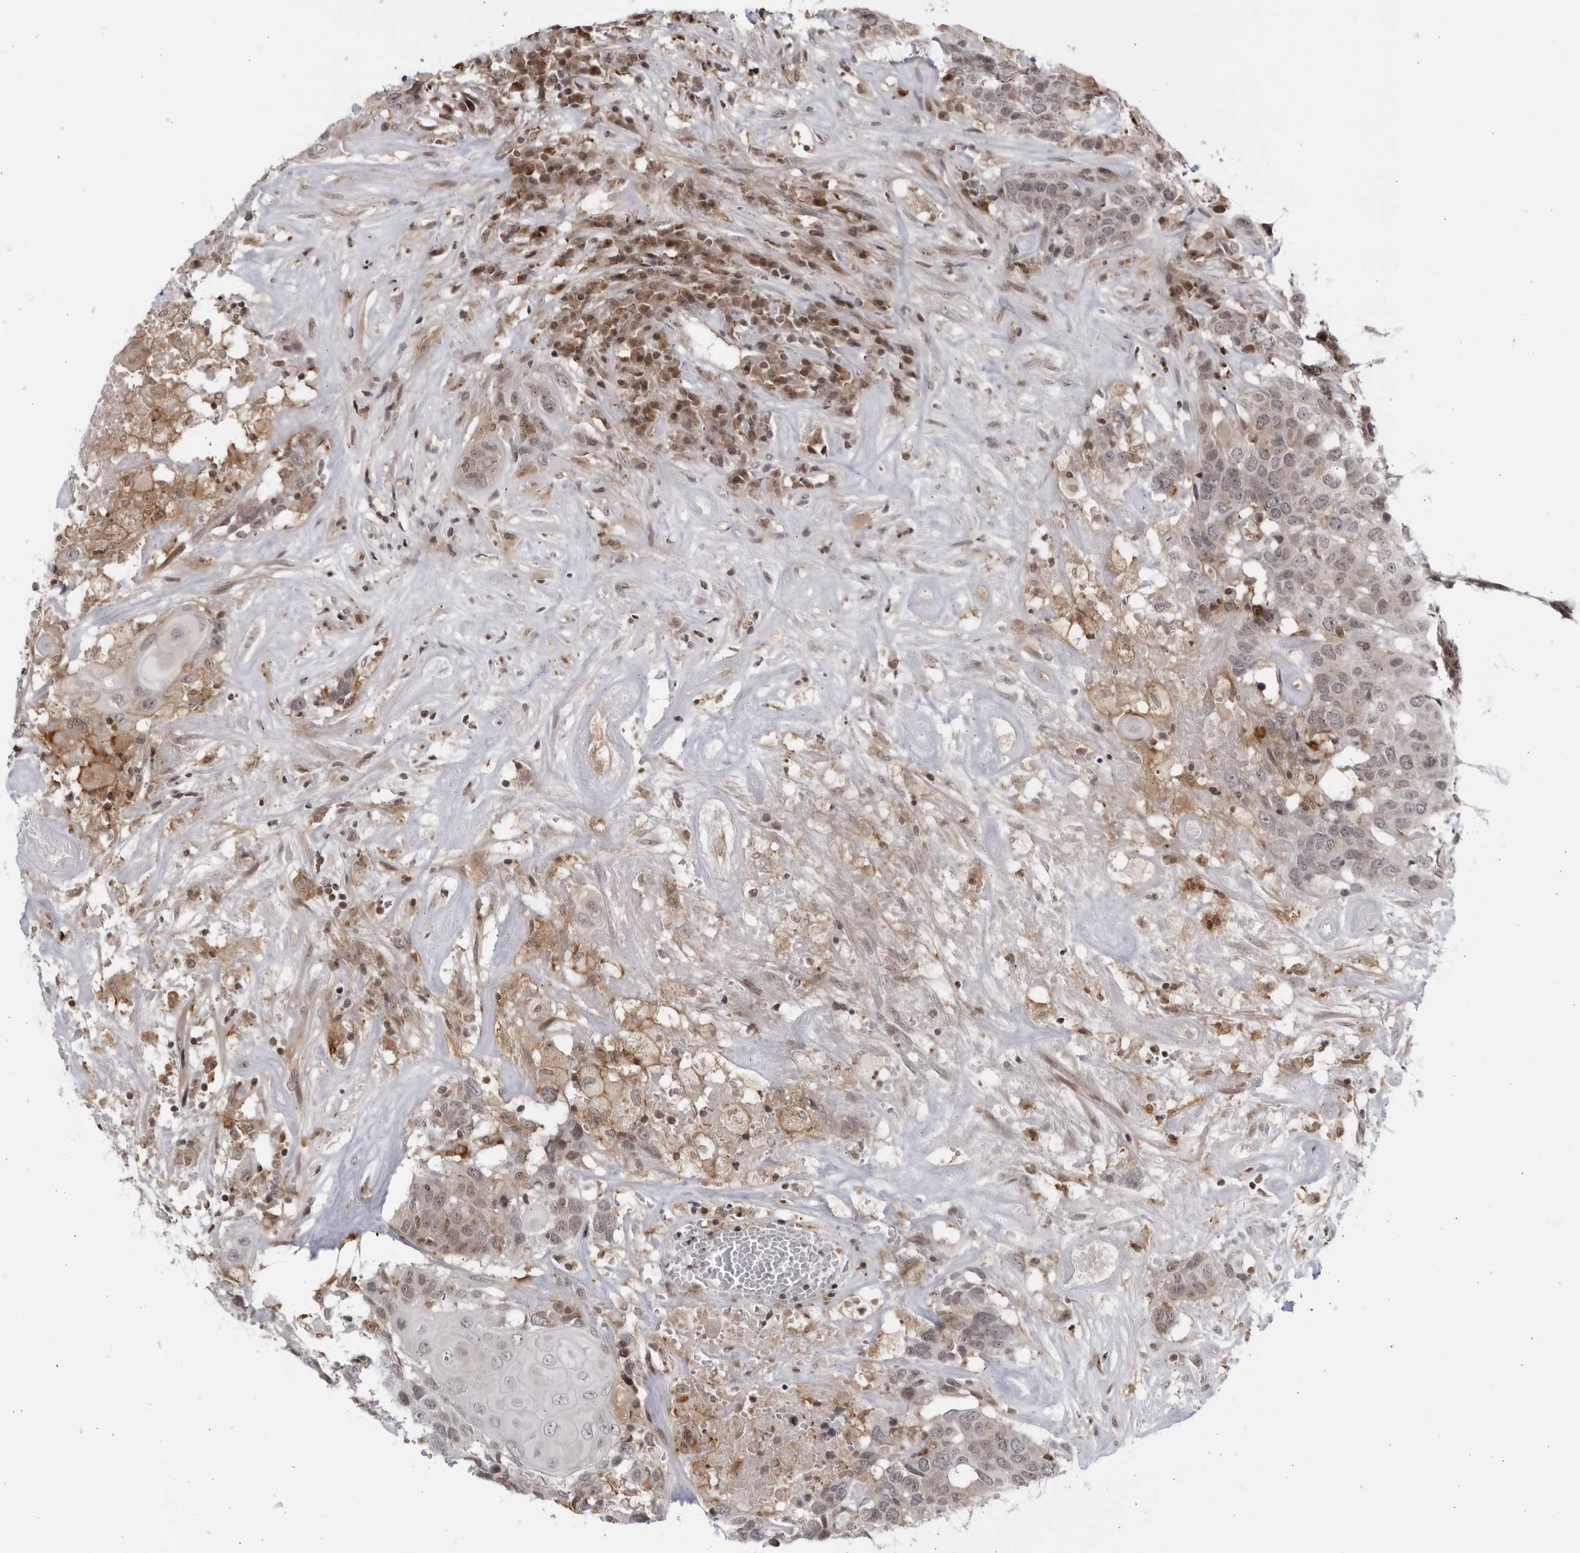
{"staining": {"intensity": "weak", "quantity": "<25%", "location": "cytoplasmic/membranous,nuclear"}, "tissue": "head and neck cancer", "cell_type": "Tumor cells", "image_type": "cancer", "snomed": [{"axis": "morphology", "description": "Squamous cell carcinoma, NOS"}, {"axis": "topography", "description": "Head-Neck"}], "caption": "A photomicrograph of human head and neck cancer is negative for staining in tumor cells.", "gene": "DTL", "patient": {"sex": "male", "age": 66}}